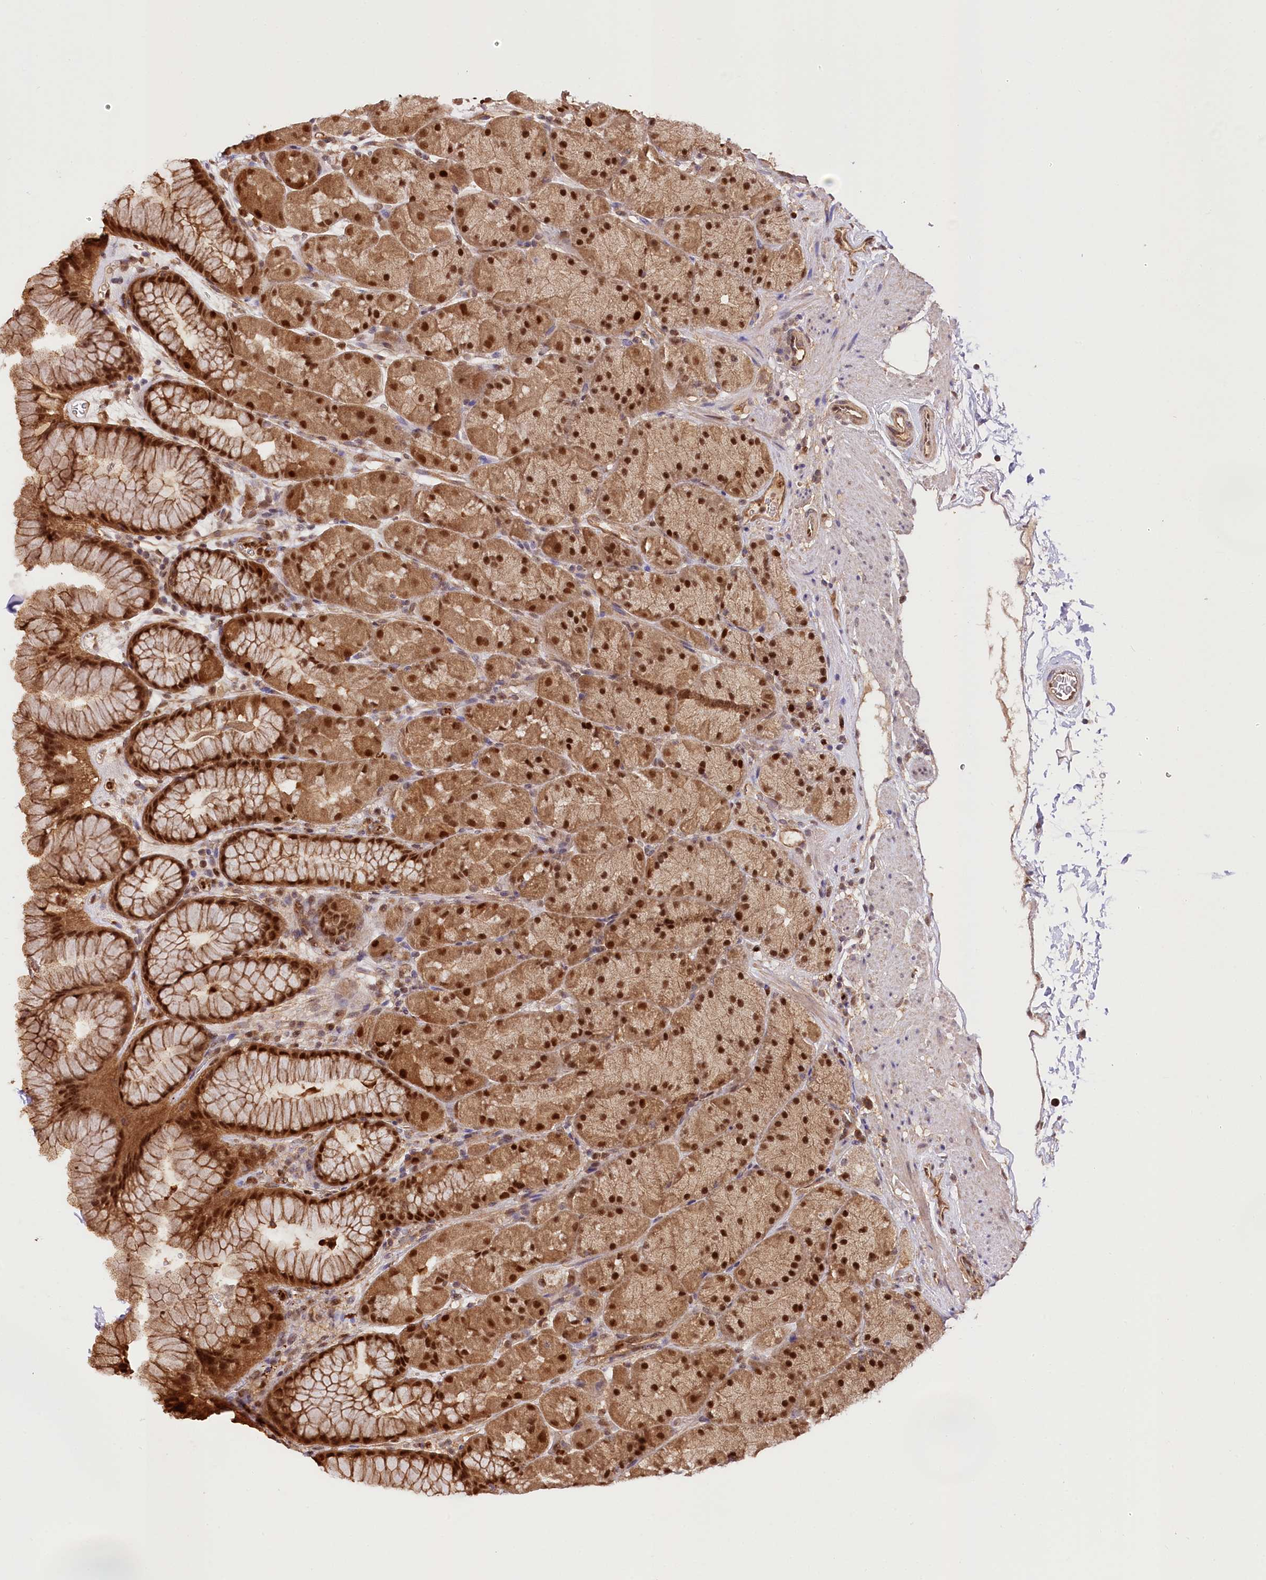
{"staining": {"intensity": "strong", "quantity": ">75%", "location": "cytoplasmic/membranous,nuclear"}, "tissue": "stomach", "cell_type": "Glandular cells", "image_type": "normal", "snomed": [{"axis": "morphology", "description": "Normal tissue, NOS"}, {"axis": "topography", "description": "Stomach, upper"}, {"axis": "topography", "description": "Stomach, lower"}], "caption": "Immunohistochemistry of normal stomach demonstrates high levels of strong cytoplasmic/membranous,nuclear expression in approximately >75% of glandular cells. (DAB (3,3'-diaminobenzidine) IHC, brown staining for protein, blue staining for nuclei).", "gene": "GNL3L", "patient": {"sex": "male", "age": 67}}